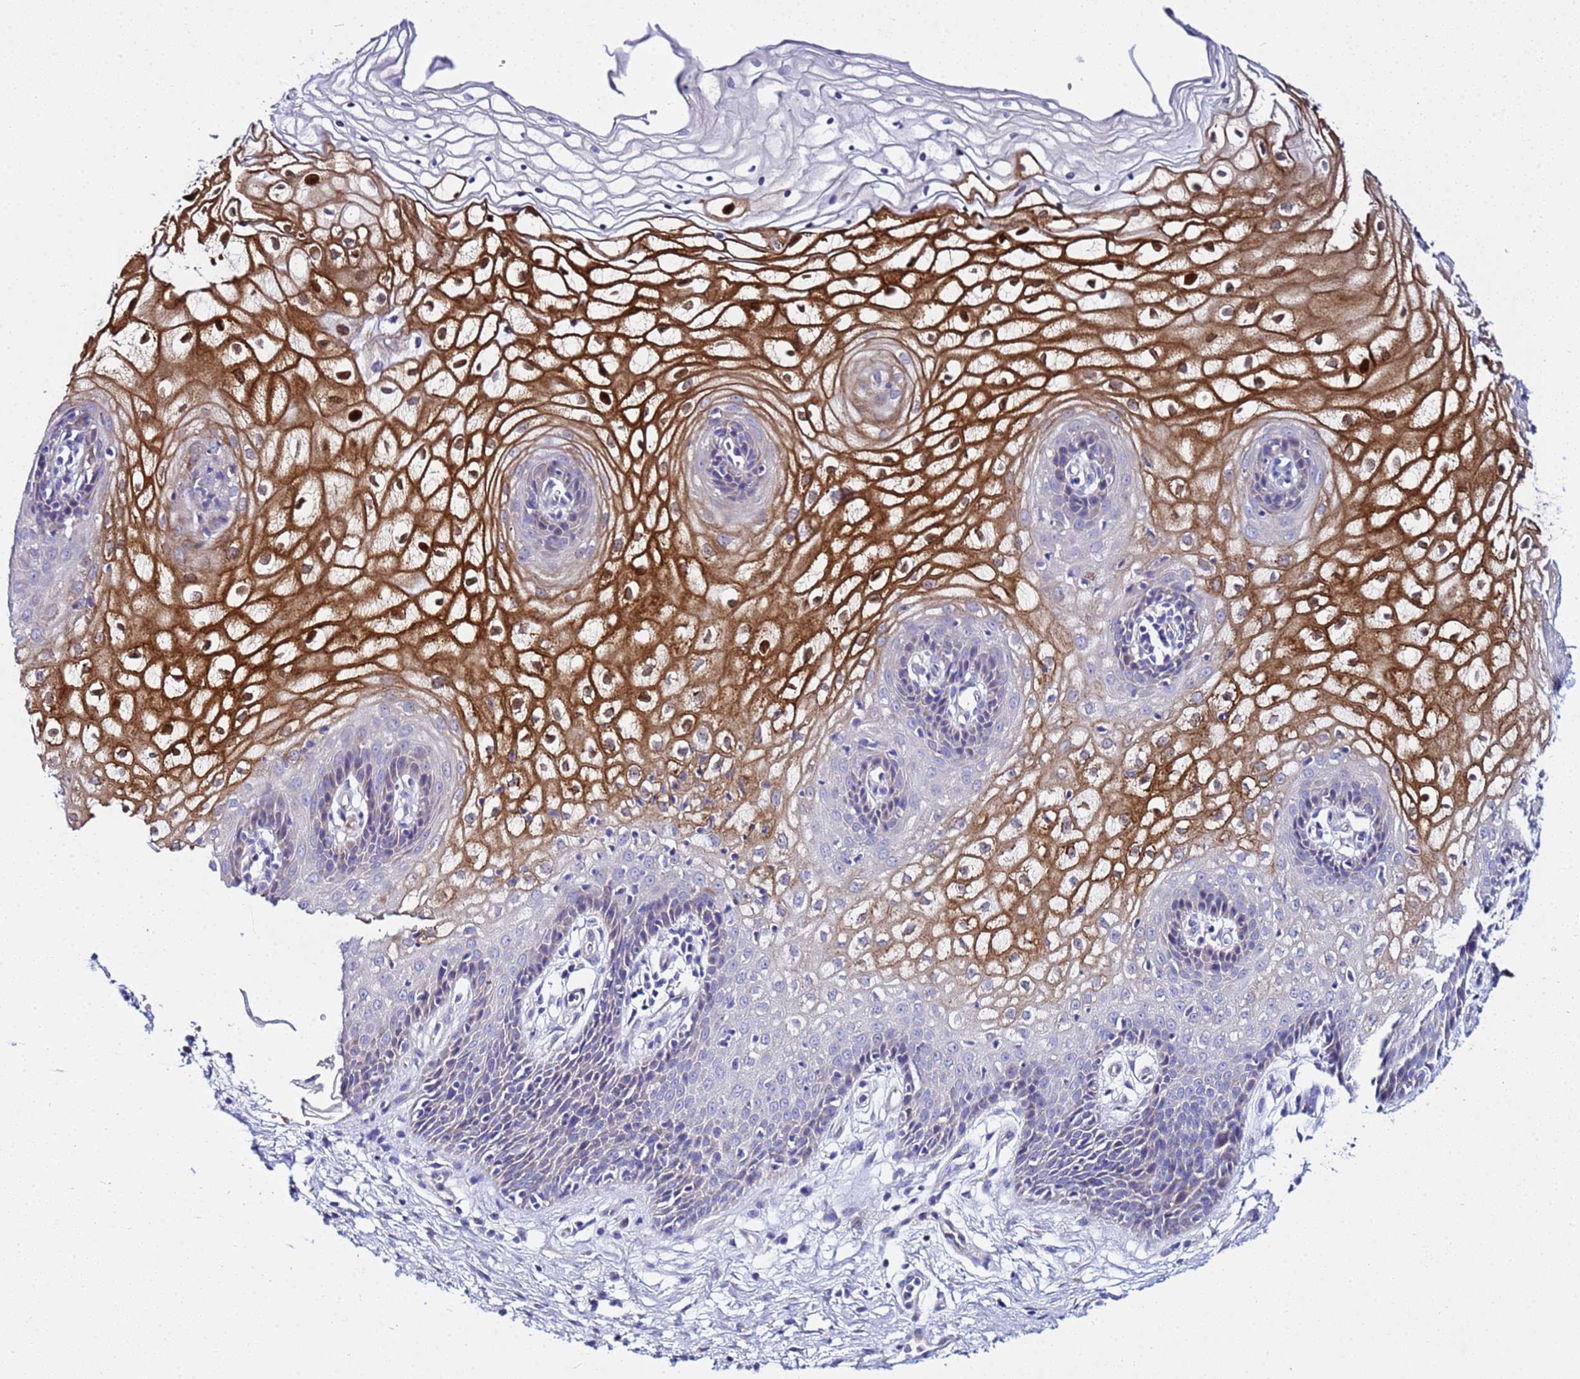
{"staining": {"intensity": "strong", "quantity": "<25%", "location": "cytoplasmic/membranous,nuclear"}, "tissue": "vagina", "cell_type": "Squamous epithelial cells", "image_type": "normal", "snomed": [{"axis": "morphology", "description": "Normal tissue, NOS"}, {"axis": "topography", "description": "Vagina"}], "caption": "Vagina stained with immunohistochemistry exhibits strong cytoplasmic/membranous,nuclear positivity in approximately <25% of squamous epithelial cells. (Brightfield microscopy of DAB IHC at high magnification).", "gene": "USP18", "patient": {"sex": "female", "age": 34}}